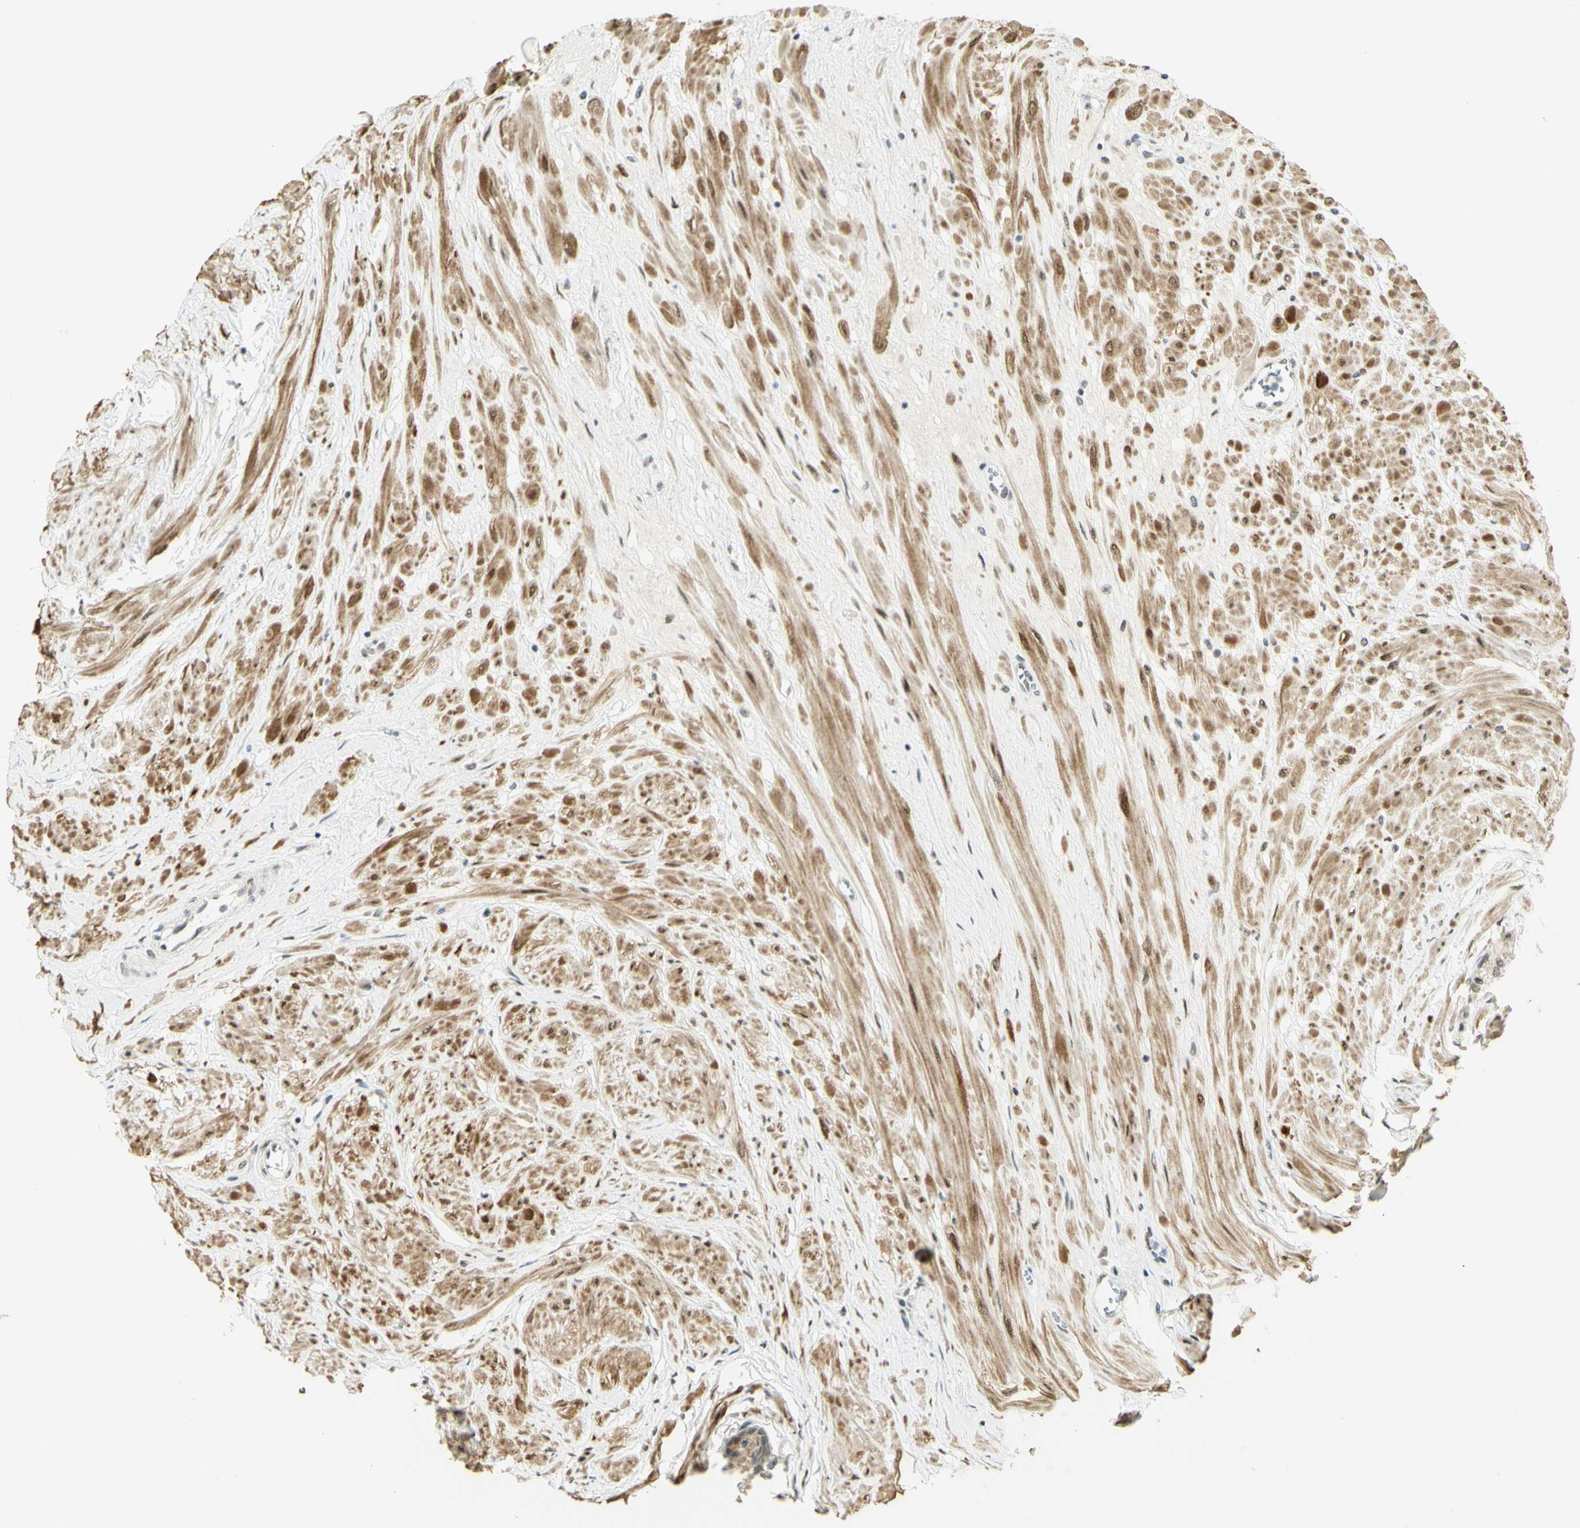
{"staining": {"intensity": "weak", "quantity": ">75%", "location": "cytoplasmic/membranous,nuclear"}, "tissue": "prostate", "cell_type": "Glandular cells", "image_type": "normal", "snomed": [{"axis": "morphology", "description": "Normal tissue, NOS"}, {"axis": "topography", "description": "Prostate"}, {"axis": "topography", "description": "Seminal veicle"}], "caption": "This image displays immunohistochemistry (IHC) staining of normal human prostate, with low weak cytoplasmic/membranous,nuclear staining in about >75% of glandular cells.", "gene": "DDX1", "patient": {"sex": "male", "age": 60}}